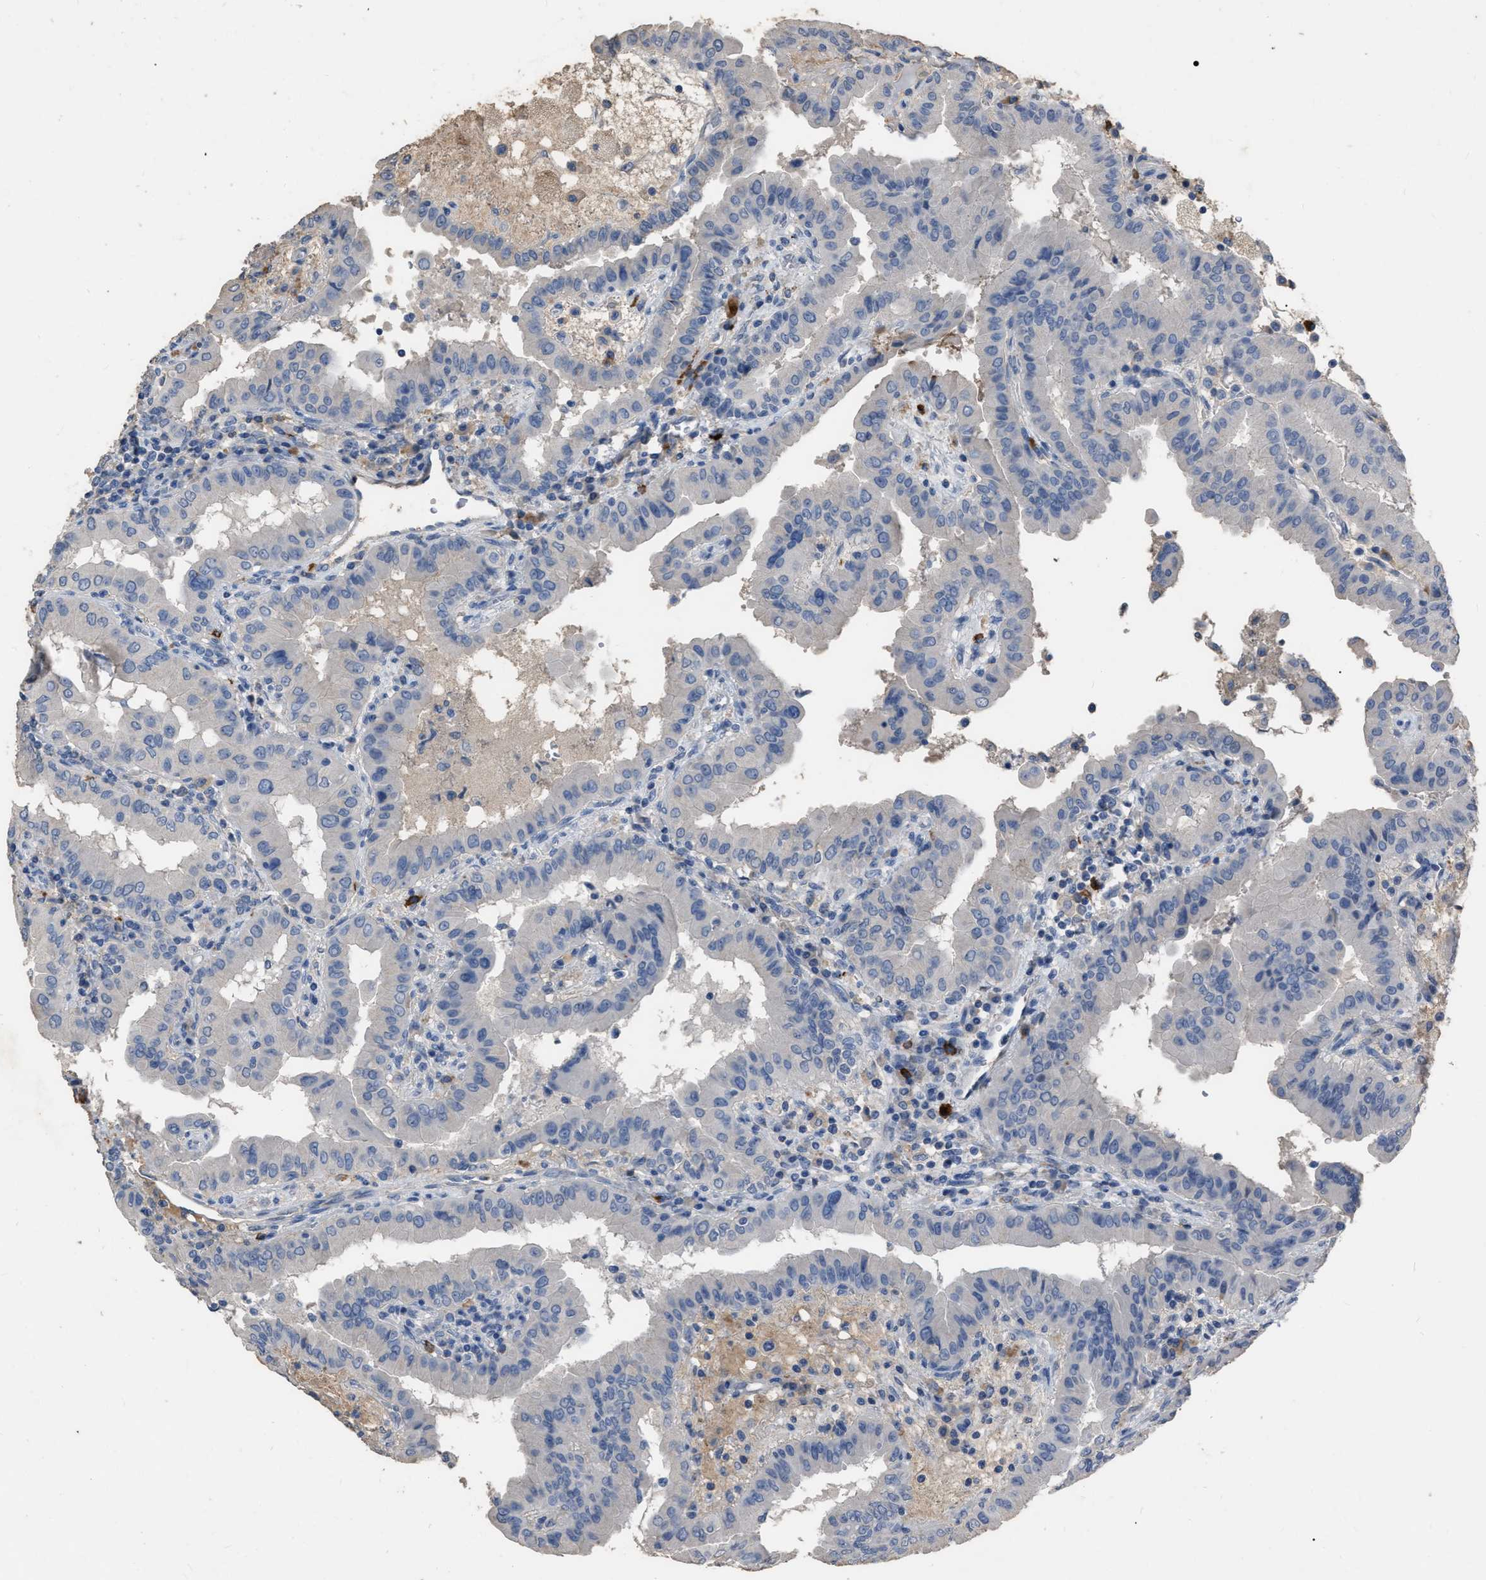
{"staining": {"intensity": "negative", "quantity": "none", "location": "none"}, "tissue": "thyroid cancer", "cell_type": "Tumor cells", "image_type": "cancer", "snomed": [{"axis": "morphology", "description": "Papillary adenocarcinoma, NOS"}, {"axis": "topography", "description": "Thyroid gland"}], "caption": "IHC photomicrograph of human papillary adenocarcinoma (thyroid) stained for a protein (brown), which reveals no expression in tumor cells.", "gene": "HABP2", "patient": {"sex": "male", "age": 33}}